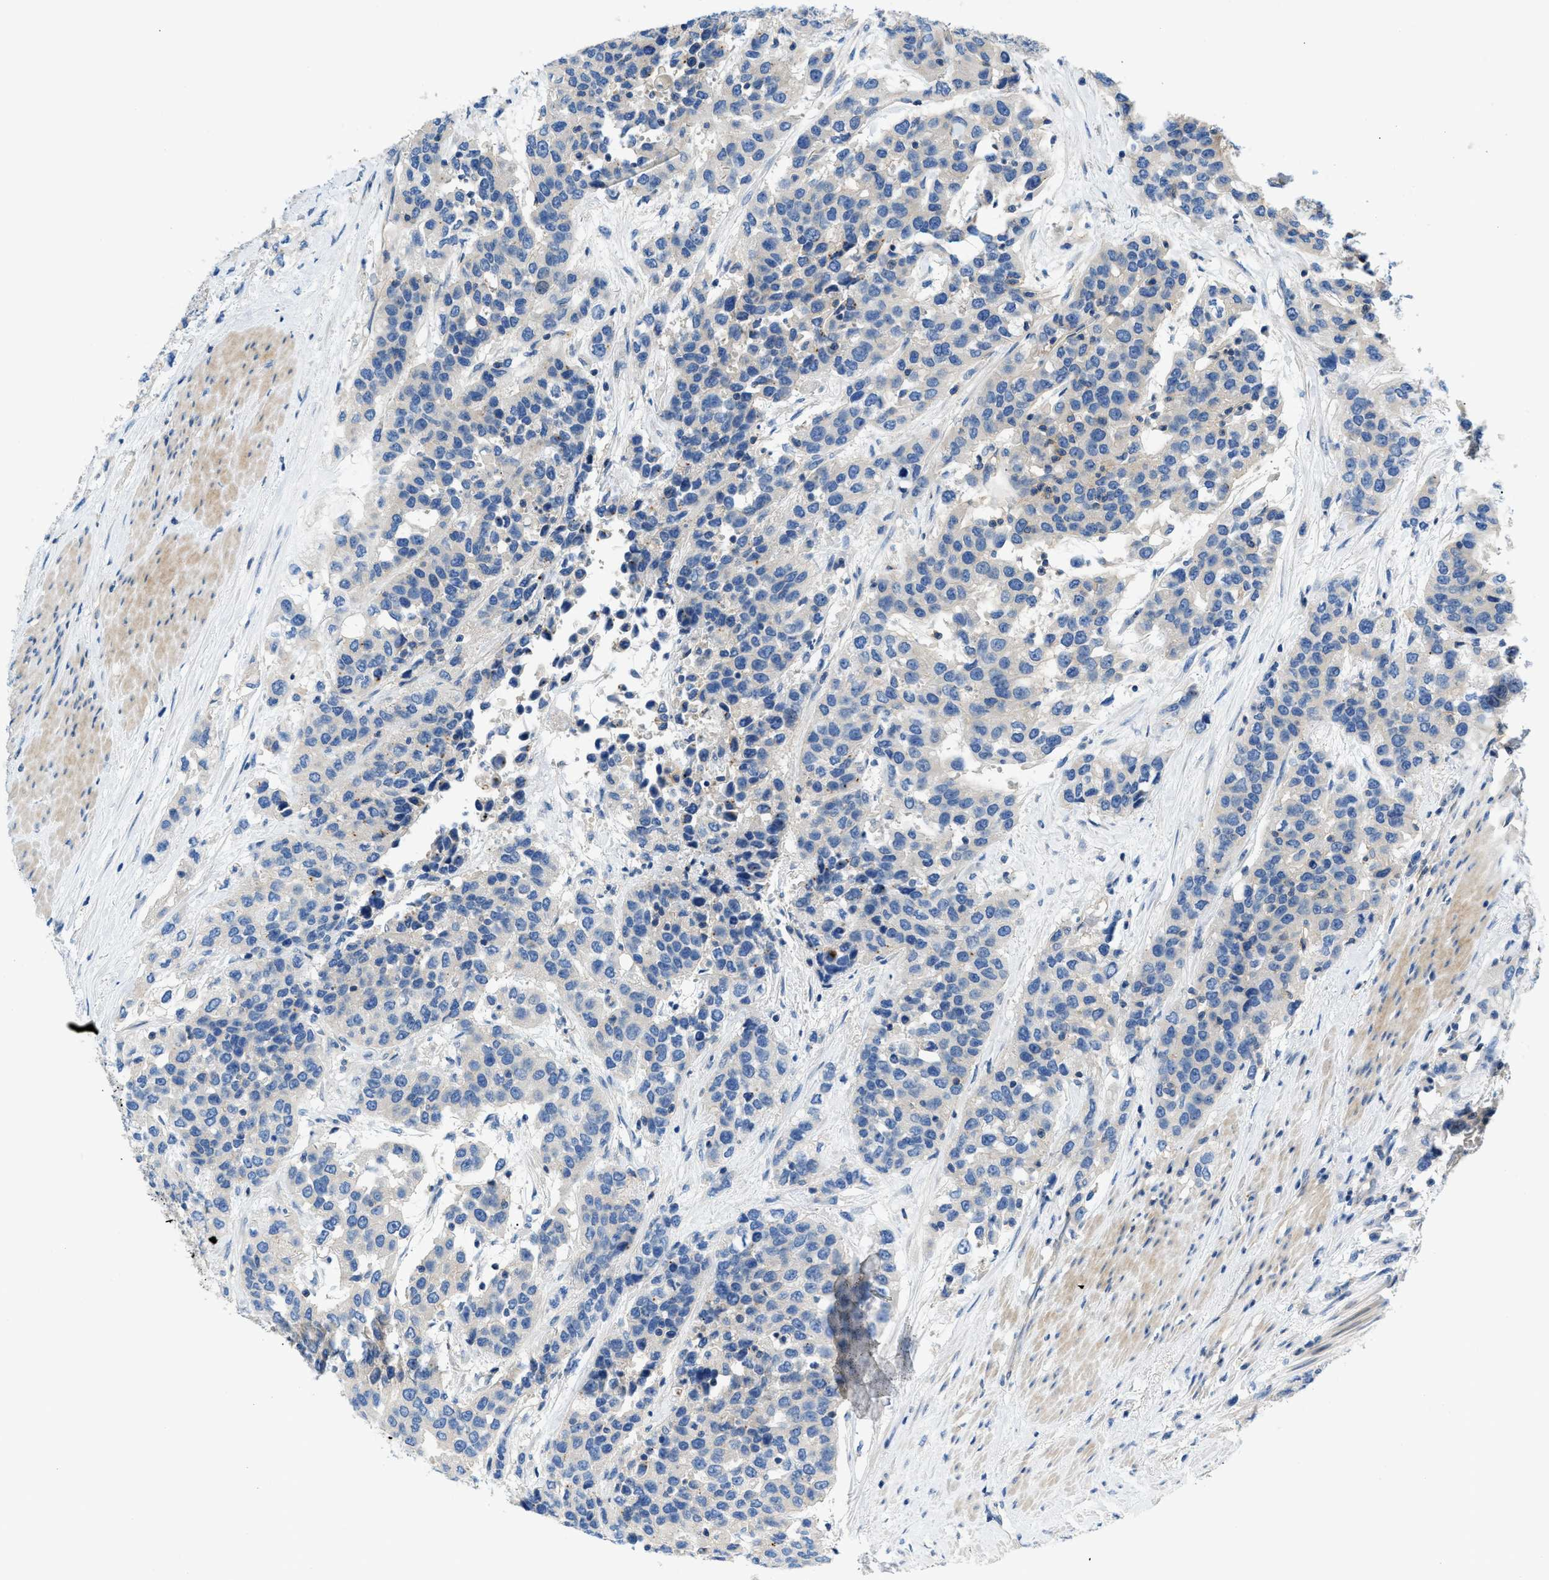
{"staining": {"intensity": "negative", "quantity": "none", "location": "none"}, "tissue": "urothelial cancer", "cell_type": "Tumor cells", "image_type": "cancer", "snomed": [{"axis": "morphology", "description": "Urothelial carcinoma, High grade"}, {"axis": "topography", "description": "Urinary bladder"}], "caption": "DAB (3,3'-diaminobenzidine) immunohistochemical staining of high-grade urothelial carcinoma reveals no significant expression in tumor cells.", "gene": "ORAI1", "patient": {"sex": "female", "age": 80}}